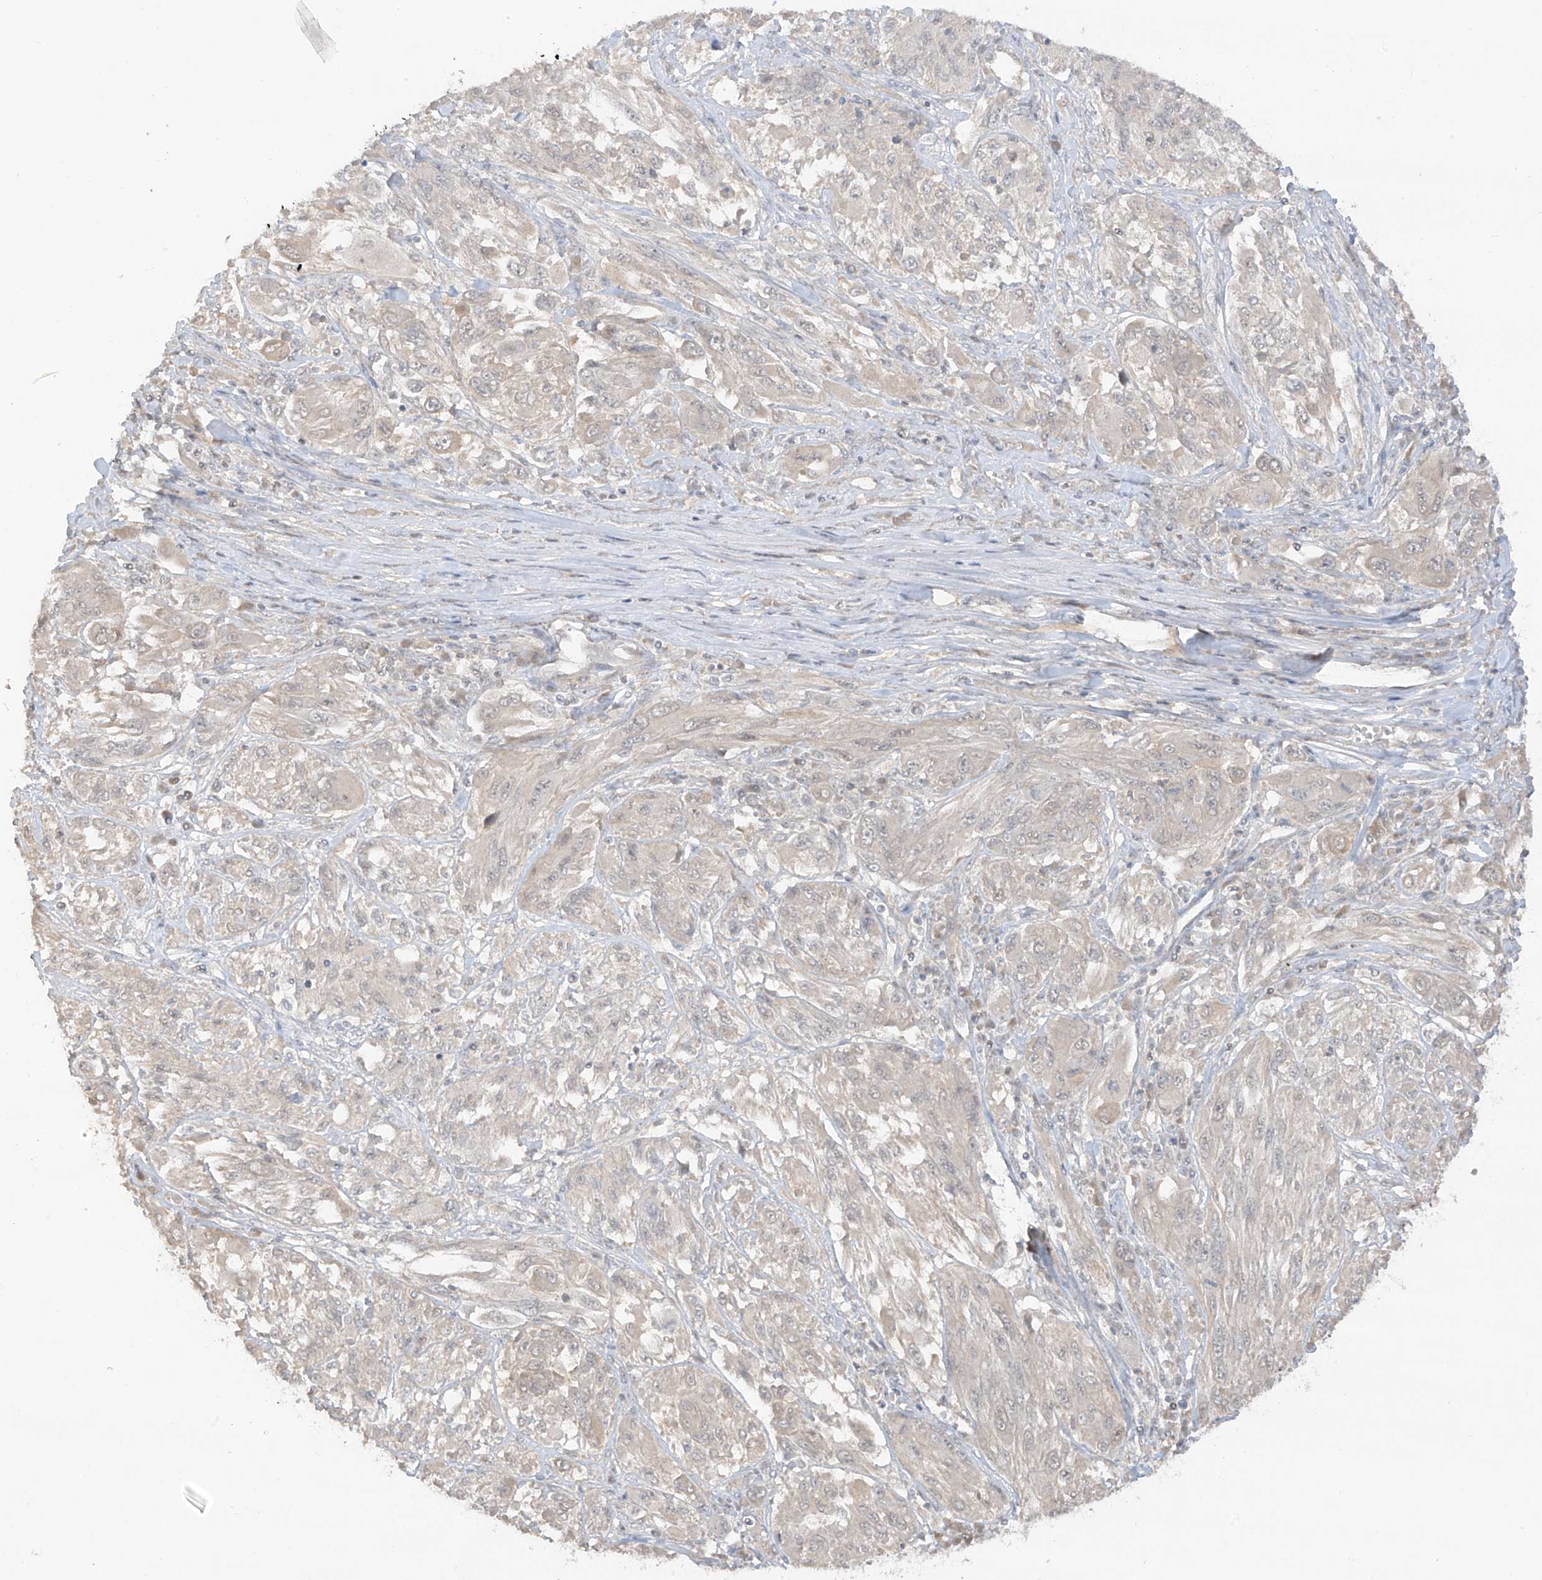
{"staining": {"intensity": "negative", "quantity": "none", "location": "none"}, "tissue": "melanoma", "cell_type": "Tumor cells", "image_type": "cancer", "snomed": [{"axis": "morphology", "description": "Malignant melanoma, NOS"}, {"axis": "topography", "description": "Skin"}], "caption": "Human melanoma stained for a protein using immunohistochemistry (IHC) reveals no positivity in tumor cells.", "gene": "ANGEL2", "patient": {"sex": "female", "age": 91}}